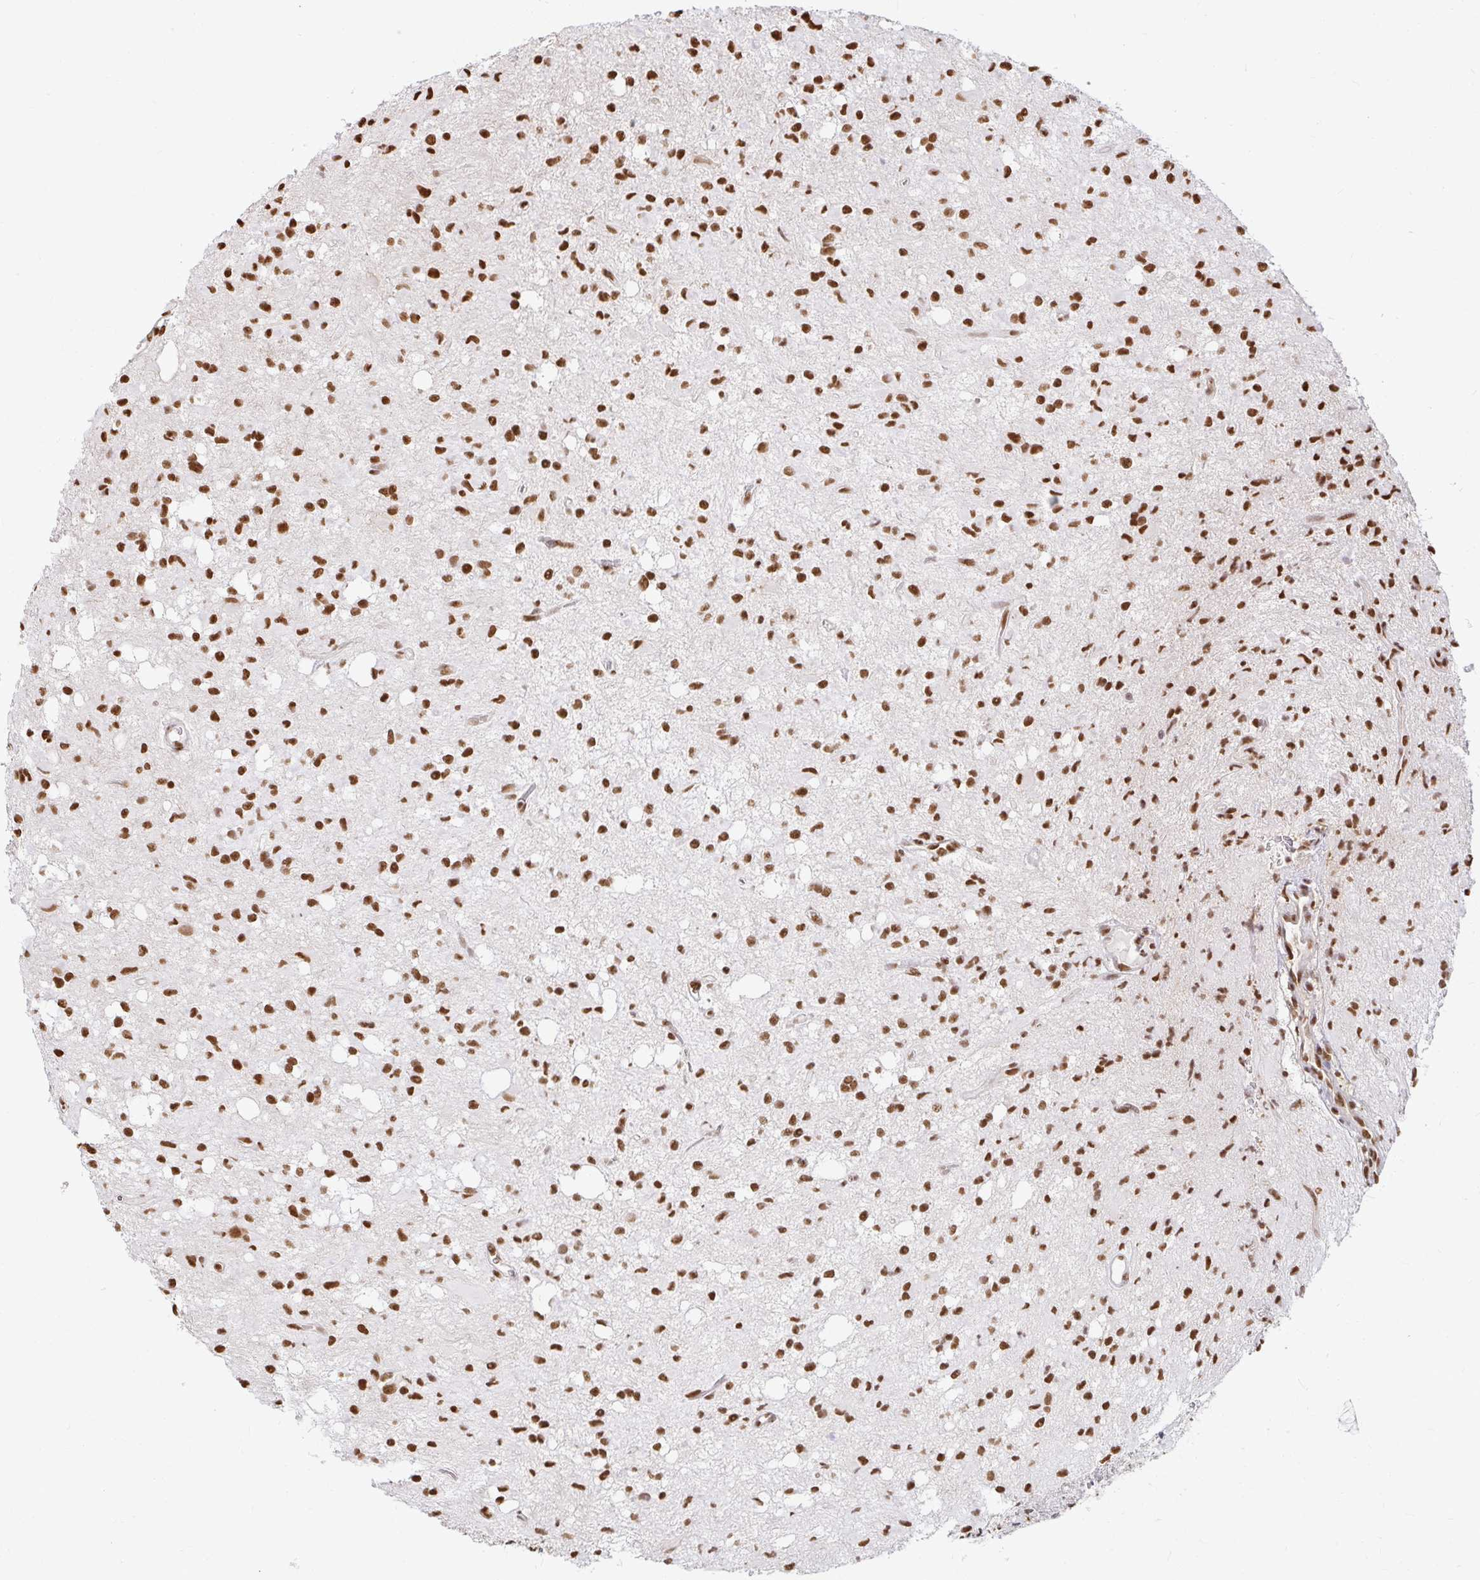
{"staining": {"intensity": "strong", "quantity": ">75%", "location": "nuclear"}, "tissue": "glioma", "cell_type": "Tumor cells", "image_type": "cancer", "snomed": [{"axis": "morphology", "description": "Glioma, malignant, Low grade"}, {"axis": "topography", "description": "Brain"}], "caption": "Tumor cells show high levels of strong nuclear expression in about >75% of cells in malignant glioma (low-grade). The protein is shown in brown color, while the nuclei are stained blue.", "gene": "HNRNPU", "patient": {"sex": "female", "age": 33}}